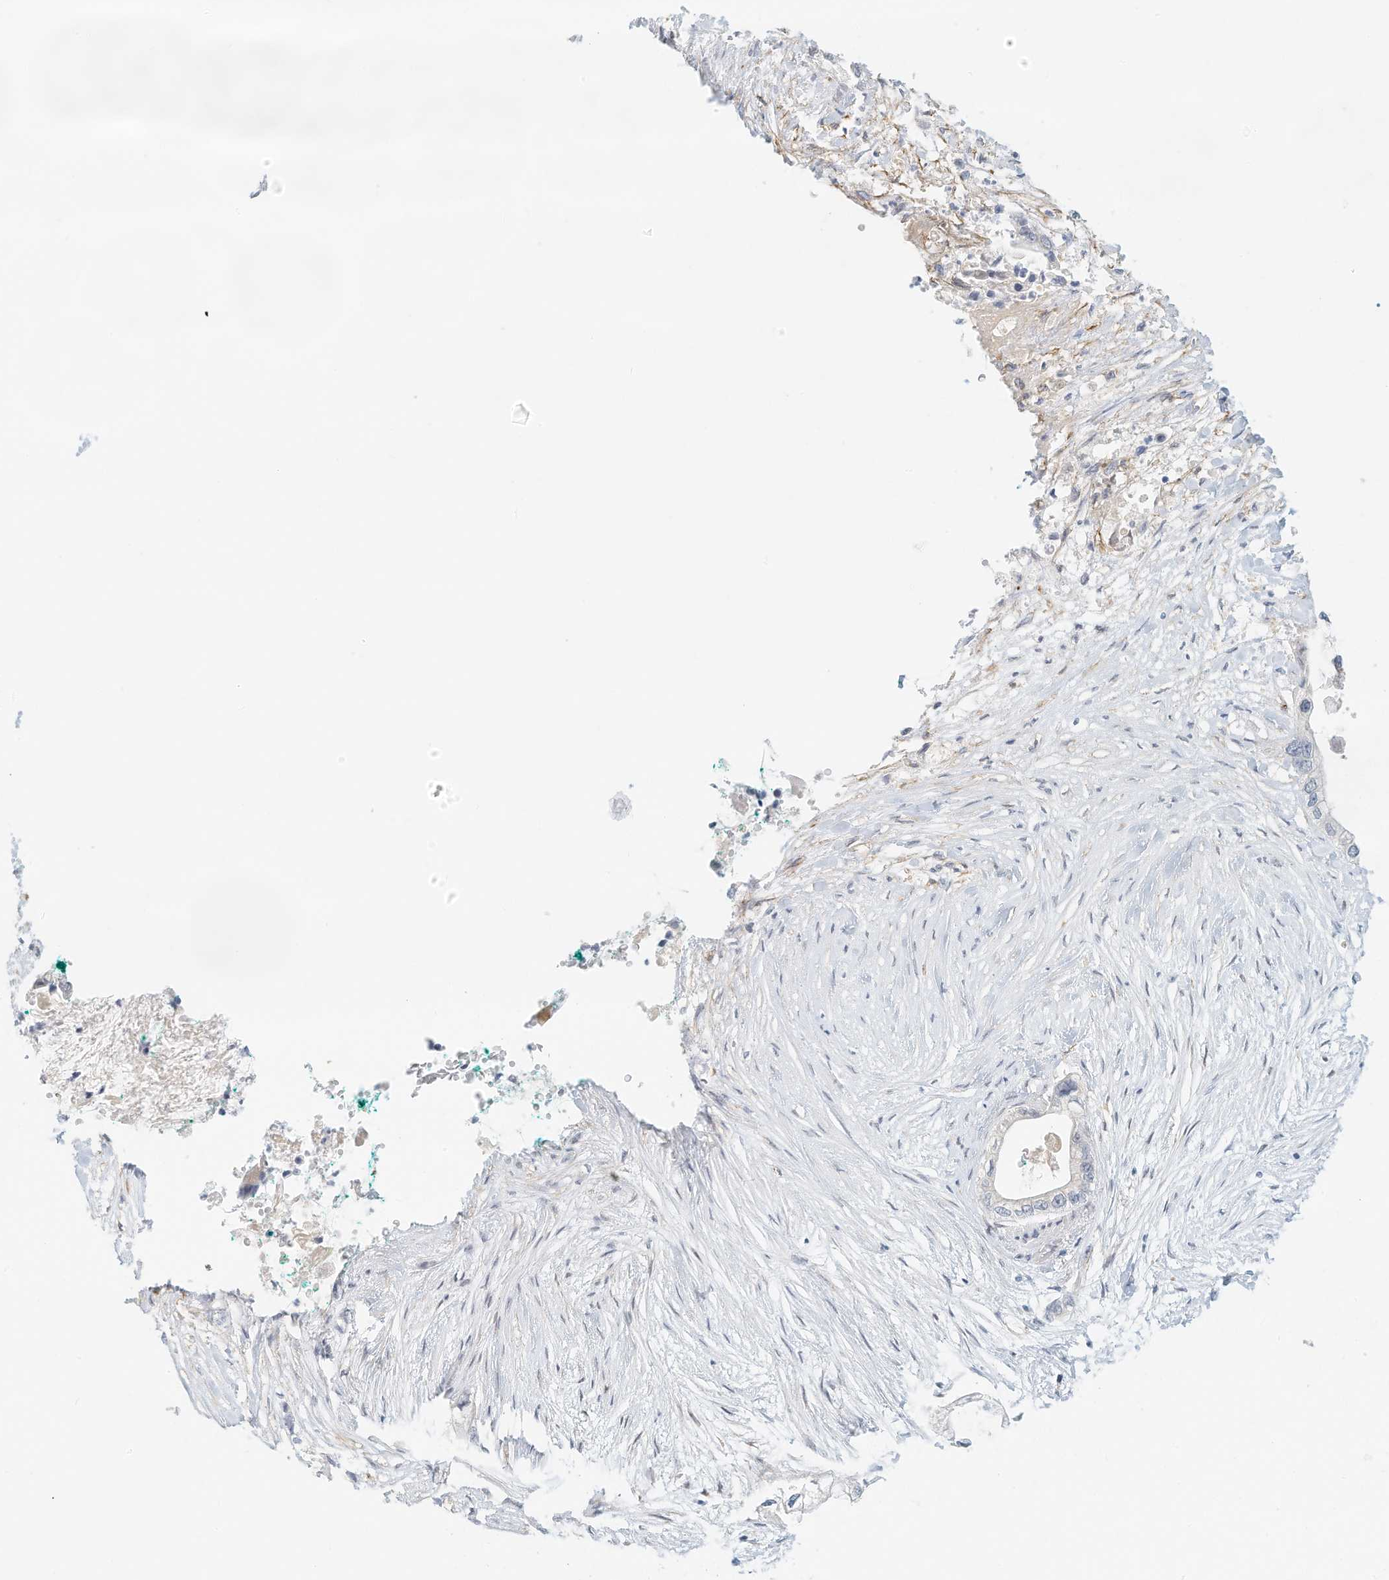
{"staining": {"intensity": "negative", "quantity": "none", "location": "none"}, "tissue": "pancreatic cancer", "cell_type": "Tumor cells", "image_type": "cancer", "snomed": [{"axis": "morphology", "description": "Adenocarcinoma, NOS"}, {"axis": "topography", "description": "Pancreas"}], "caption": "Immunohistochemistry (IHC) image of pancreatic cancer stained for a protein (brown), which displays no positivity in tumor cells.", "gene": "ARHGAP28", "patient": {"sex": "male", "age": 53}}